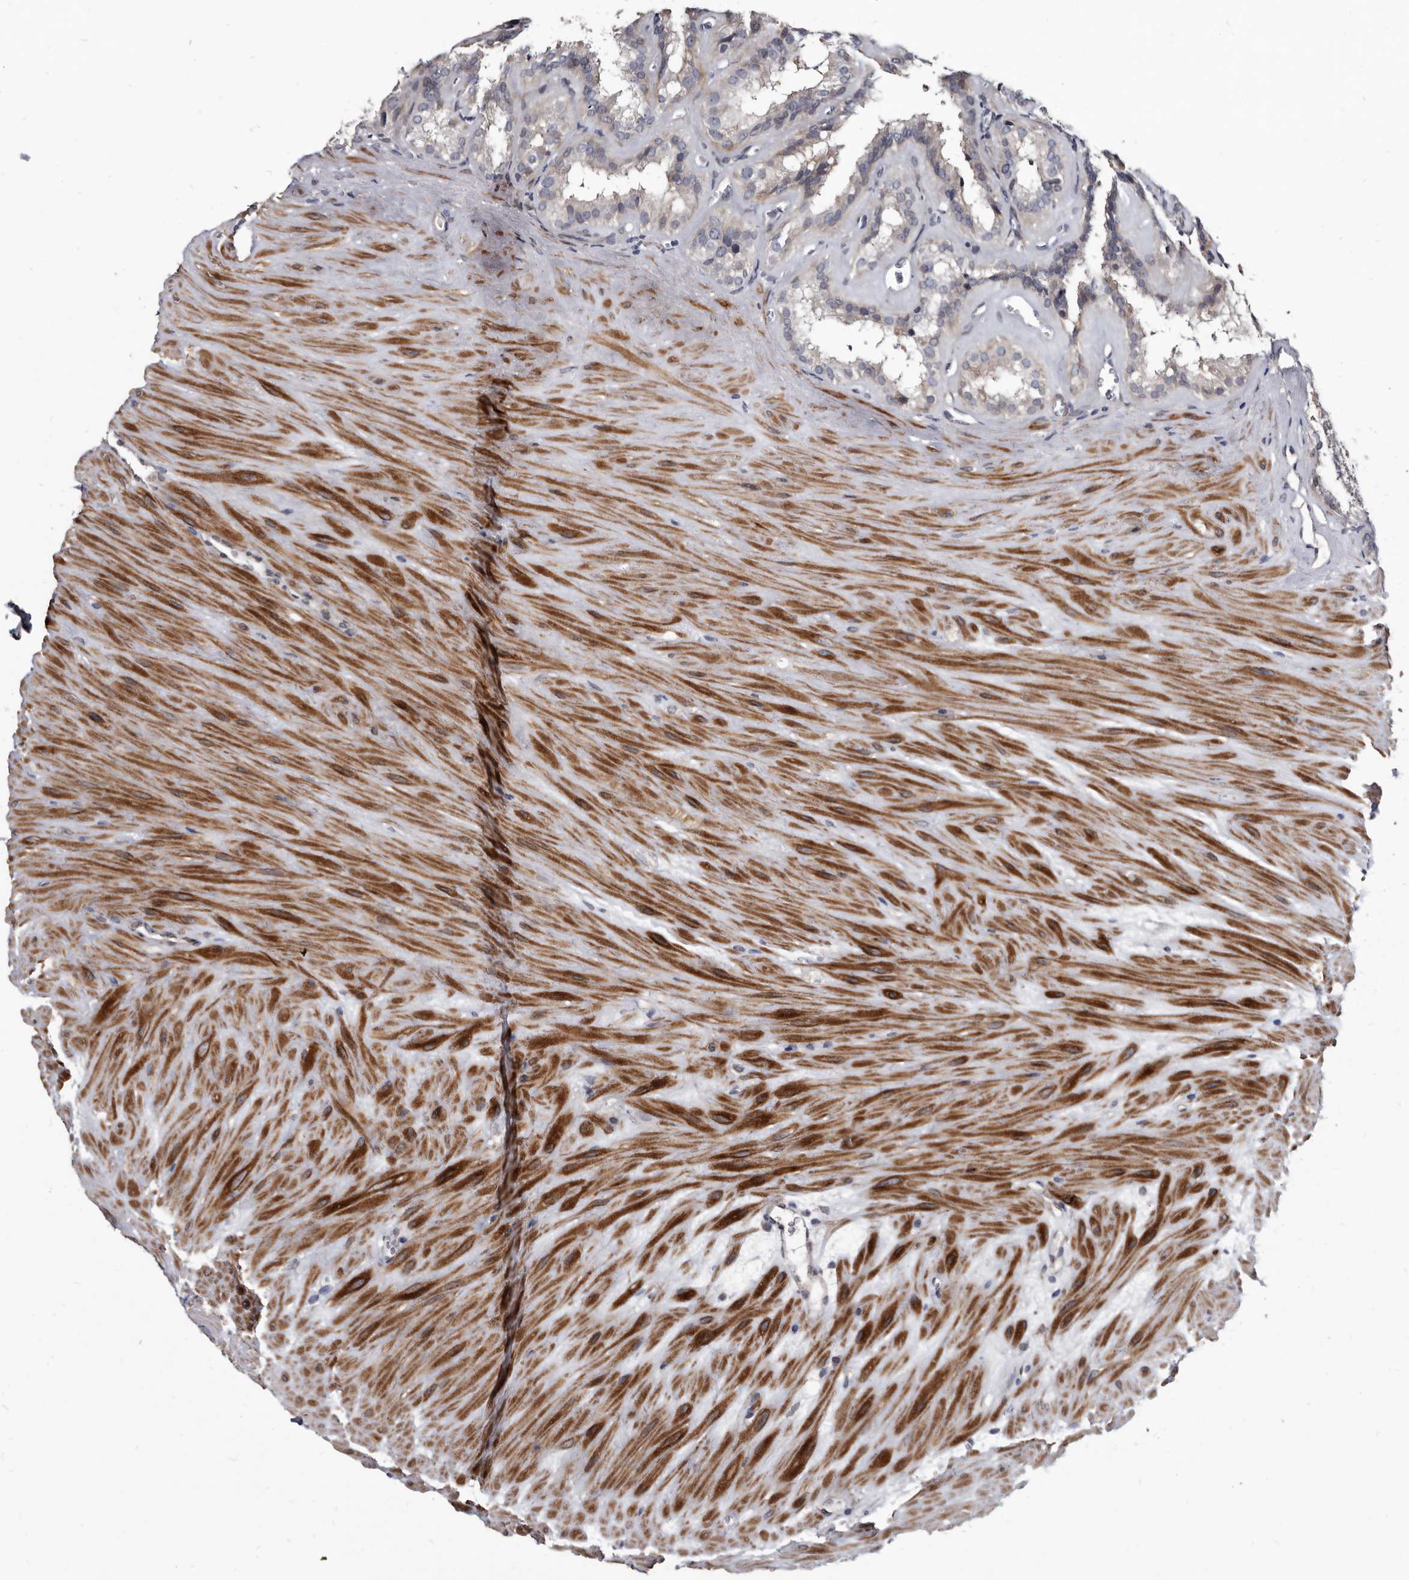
{"staining": {"intensity": "weak", "quantity": "<25%", "location": "cytoplasmic/membranous"}, "tissue": "seminal vesicle", "cell_type": "Glandular cells", "image_type": "normal", "snomed": [{"axis": "morphology", "description": "Normal tissue, NOS"}, {"axis": "topography", "description": "Prostate"}, {"axis": "topography", "description": "Seminal veicle"}], "caption": "There is no significant positivity in glandular cells of seminal vesicle. The staining was performed using DAB (3,3'-diaminobenzidine) to visualize the protein expression in brown, while the nuclei were stained in blue with hematoxylin (Magnification: 20x).", "gene": "PROM1", "patient": {"sex": "male", "age": 59}}